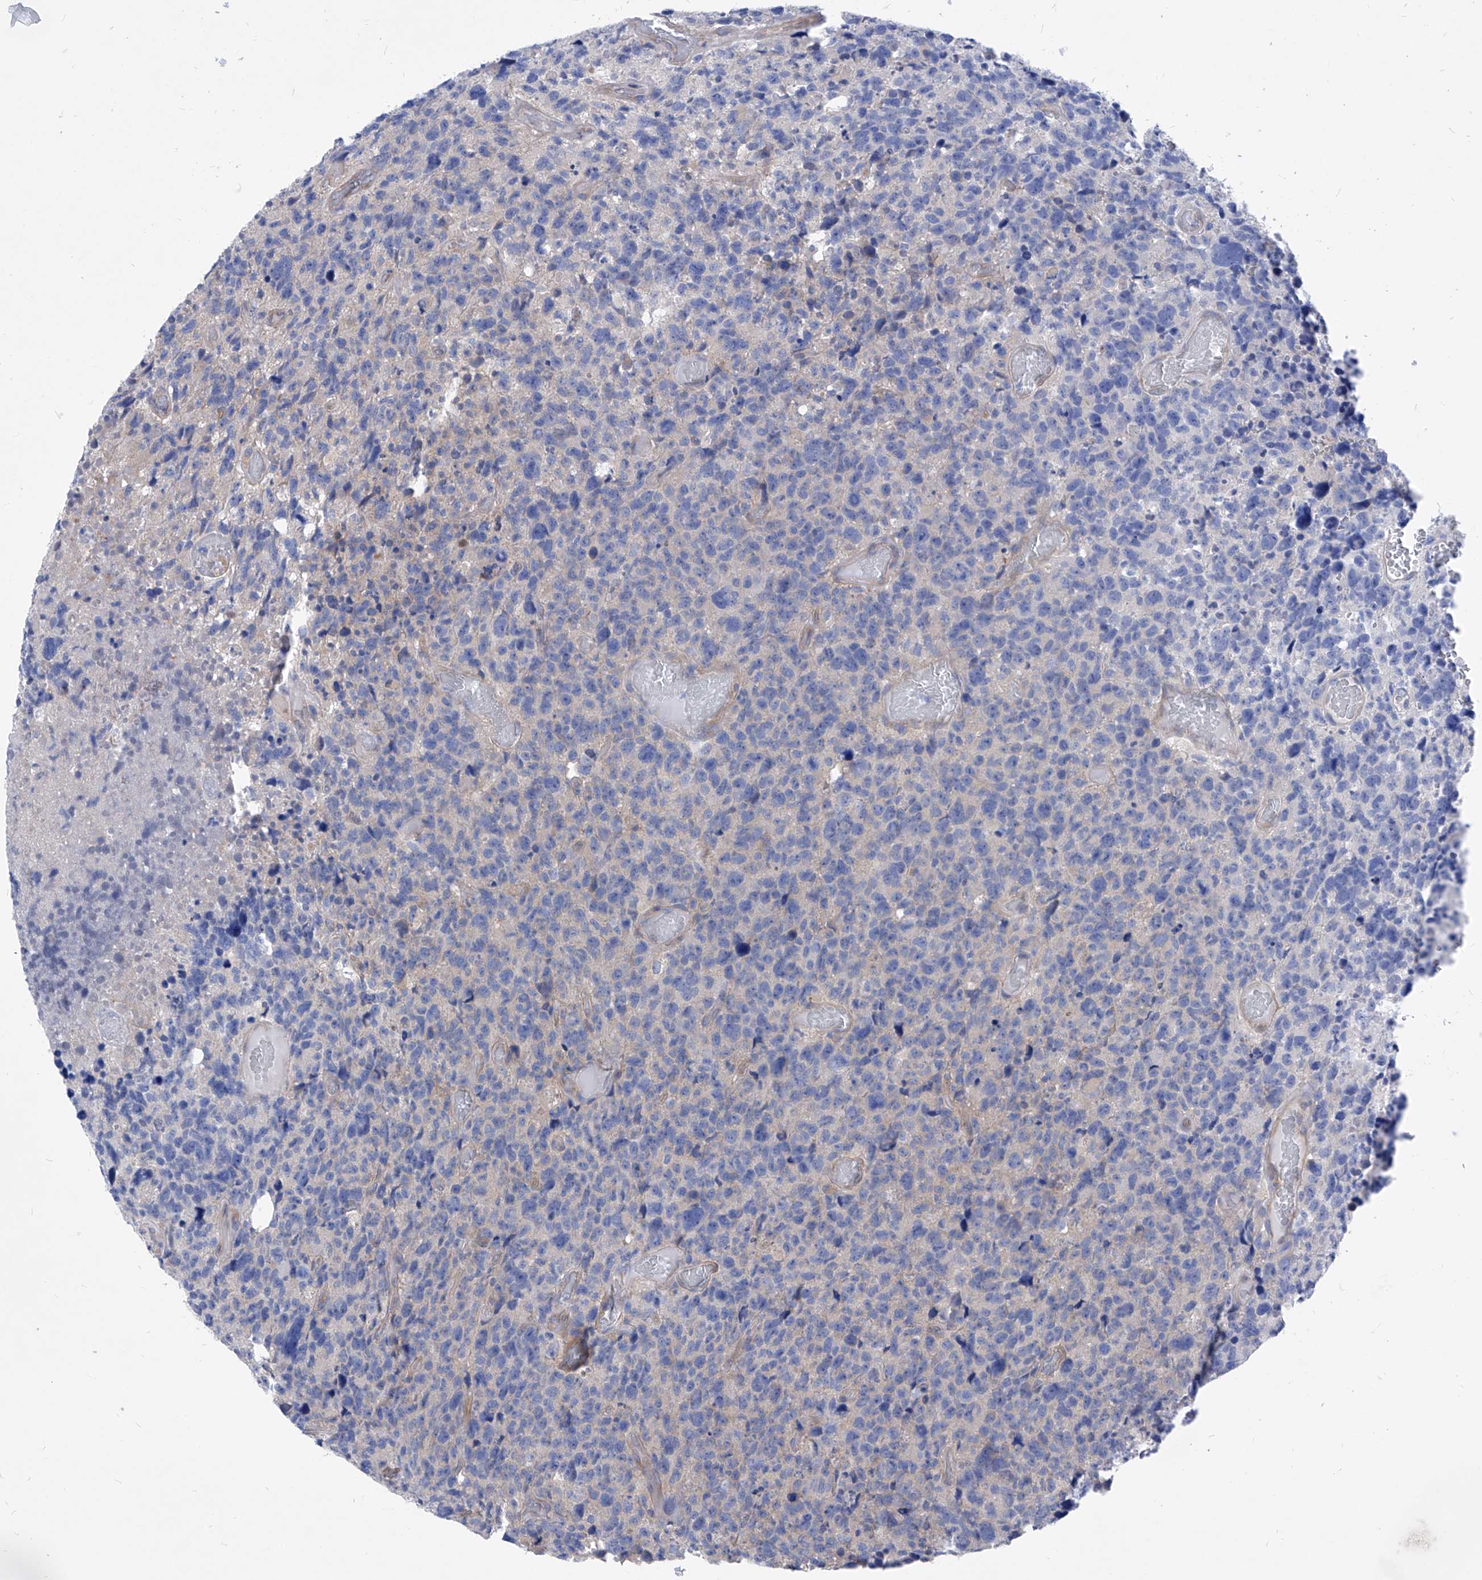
{"staining": {"intensity": "negative", "quantity": "none", "location": "none"}, "tissue": "glioma", "cell_type": "Tumor cells", "image_type": "cancer", "snomed": [{"axis": "morphology", "description": "Glioma, malignant, High grade"}, {"axis": "topography", "description": "Brain"}], "caption": "Immunohistochemistry (IHC) photomicrograph of glioma stained for a protein (brown), which shows no staining in tumor cells. (Immunohistochemistry, brightfield microscopy, high magnification).", "gene": "XPNPEP1", "patient": {"sex": "male", "age": 69}}